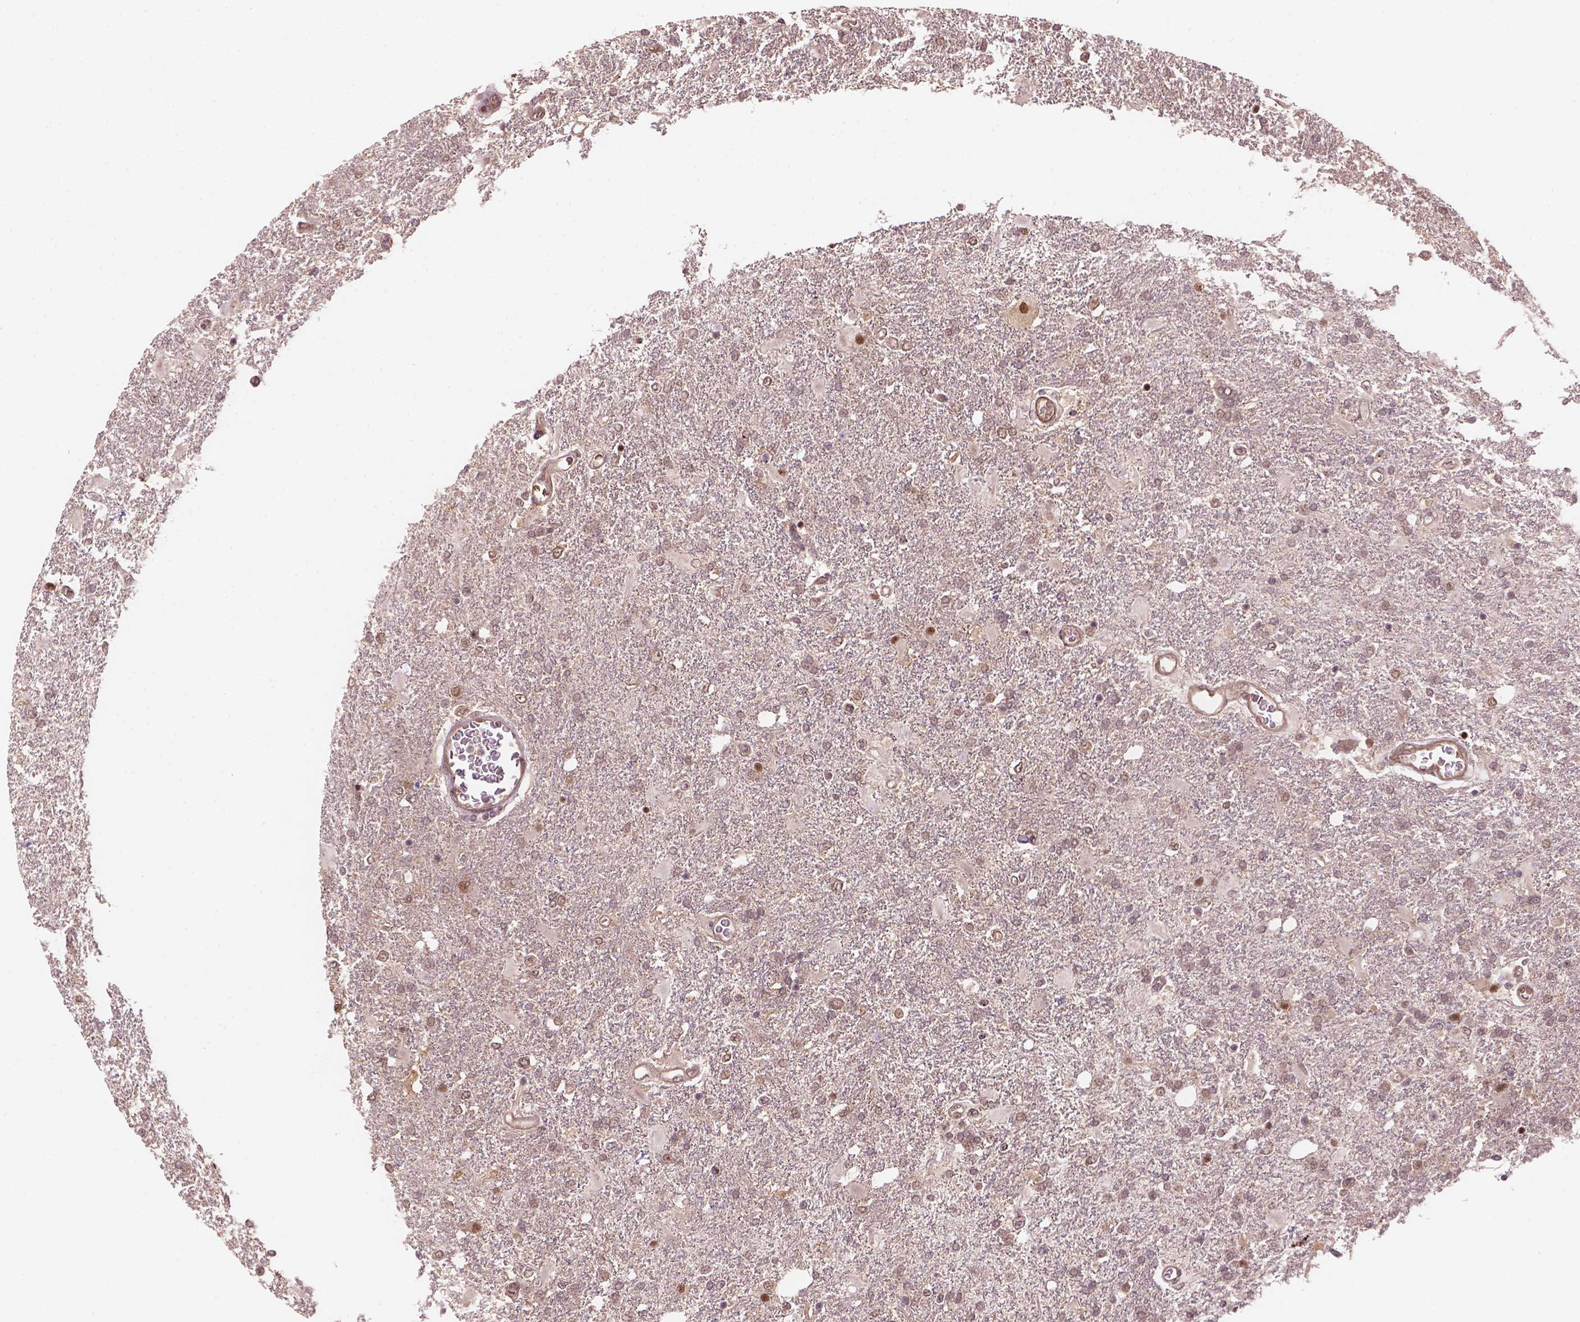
{"staining": {"intensity": "weak", "quantity": "25%-75%", "location": "cytoplasmic/membranous,nuclear"}, "tissue": "glioma", "cell_type": "Tumor cells", "image_type": "cancer", "snomed": [{"axis": "morphology", "description": "Glioma, malignant, High grade"}, {"axis": "topography", "description": "Cerebral cortex"}], "caption": "Immunohistochemistry (IHC) (DAB (3,3'-diaminobenzidine)) staining of glioma demonstrates weak cytoplasmic/membranous and nuclear protein expression in approximately 25%-75% of tumor cells.", "gene": "PSMD11", "patient": {"sex": "male", "age": 79}}